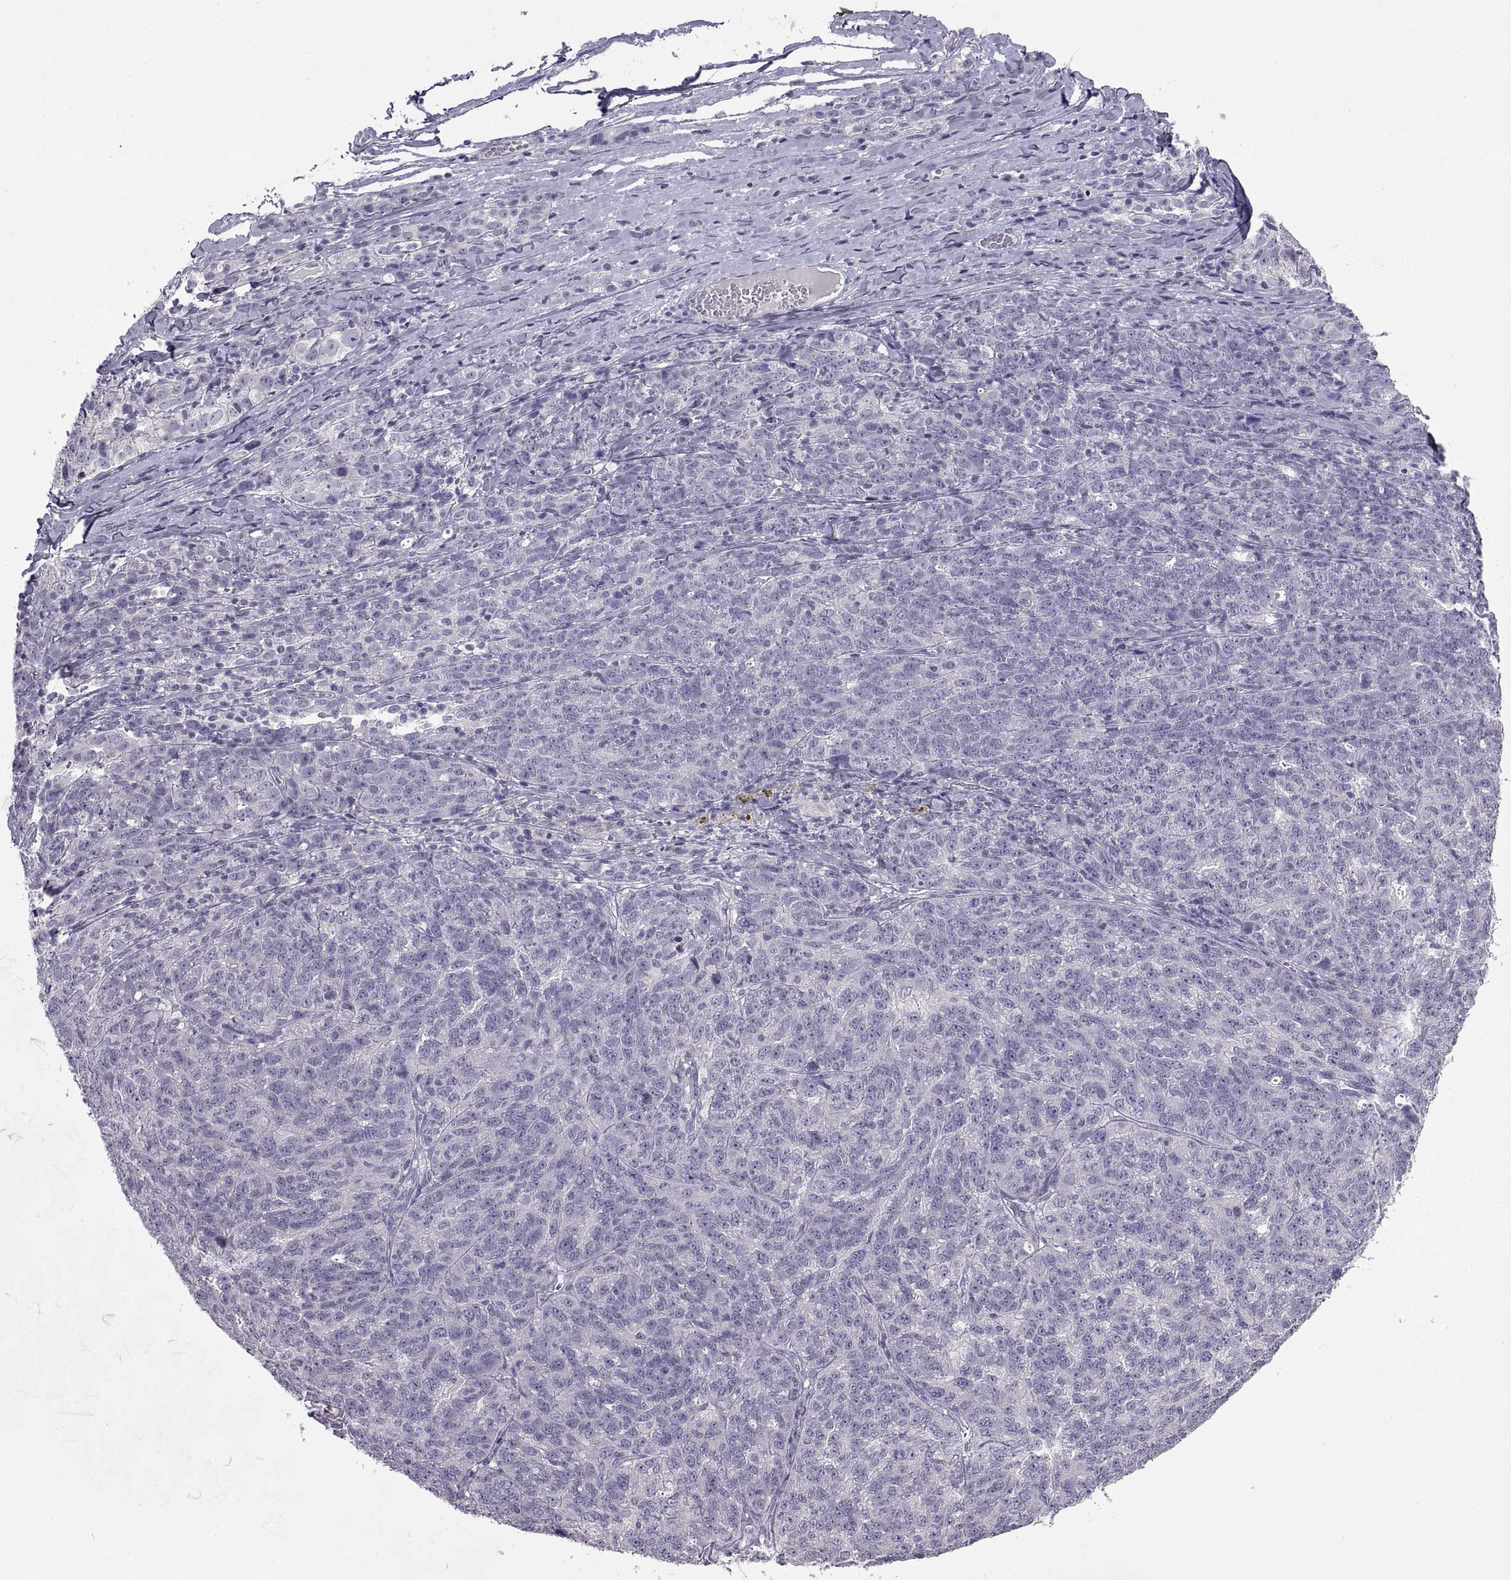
{"staining": {"intensity": "negative", "quantity": "none", "location": "none"}, "tissue": "ovarian cancer", "cell_type": "Tumor cells", "image_type": "cancer", "snomed": [{"axis": "morphology", "description": "Cystadenocarcinoma, serous, NOS"}, {"axis": "topography", "description": "Ovary"}], "caption": "This is a photomicrograph of IHC staining of ovarian serous cystadenocarcinoma, which shows no positivity in tumor cells.", "gene": "BSPH1", "patient": {"sex": "female", "age": 71}}